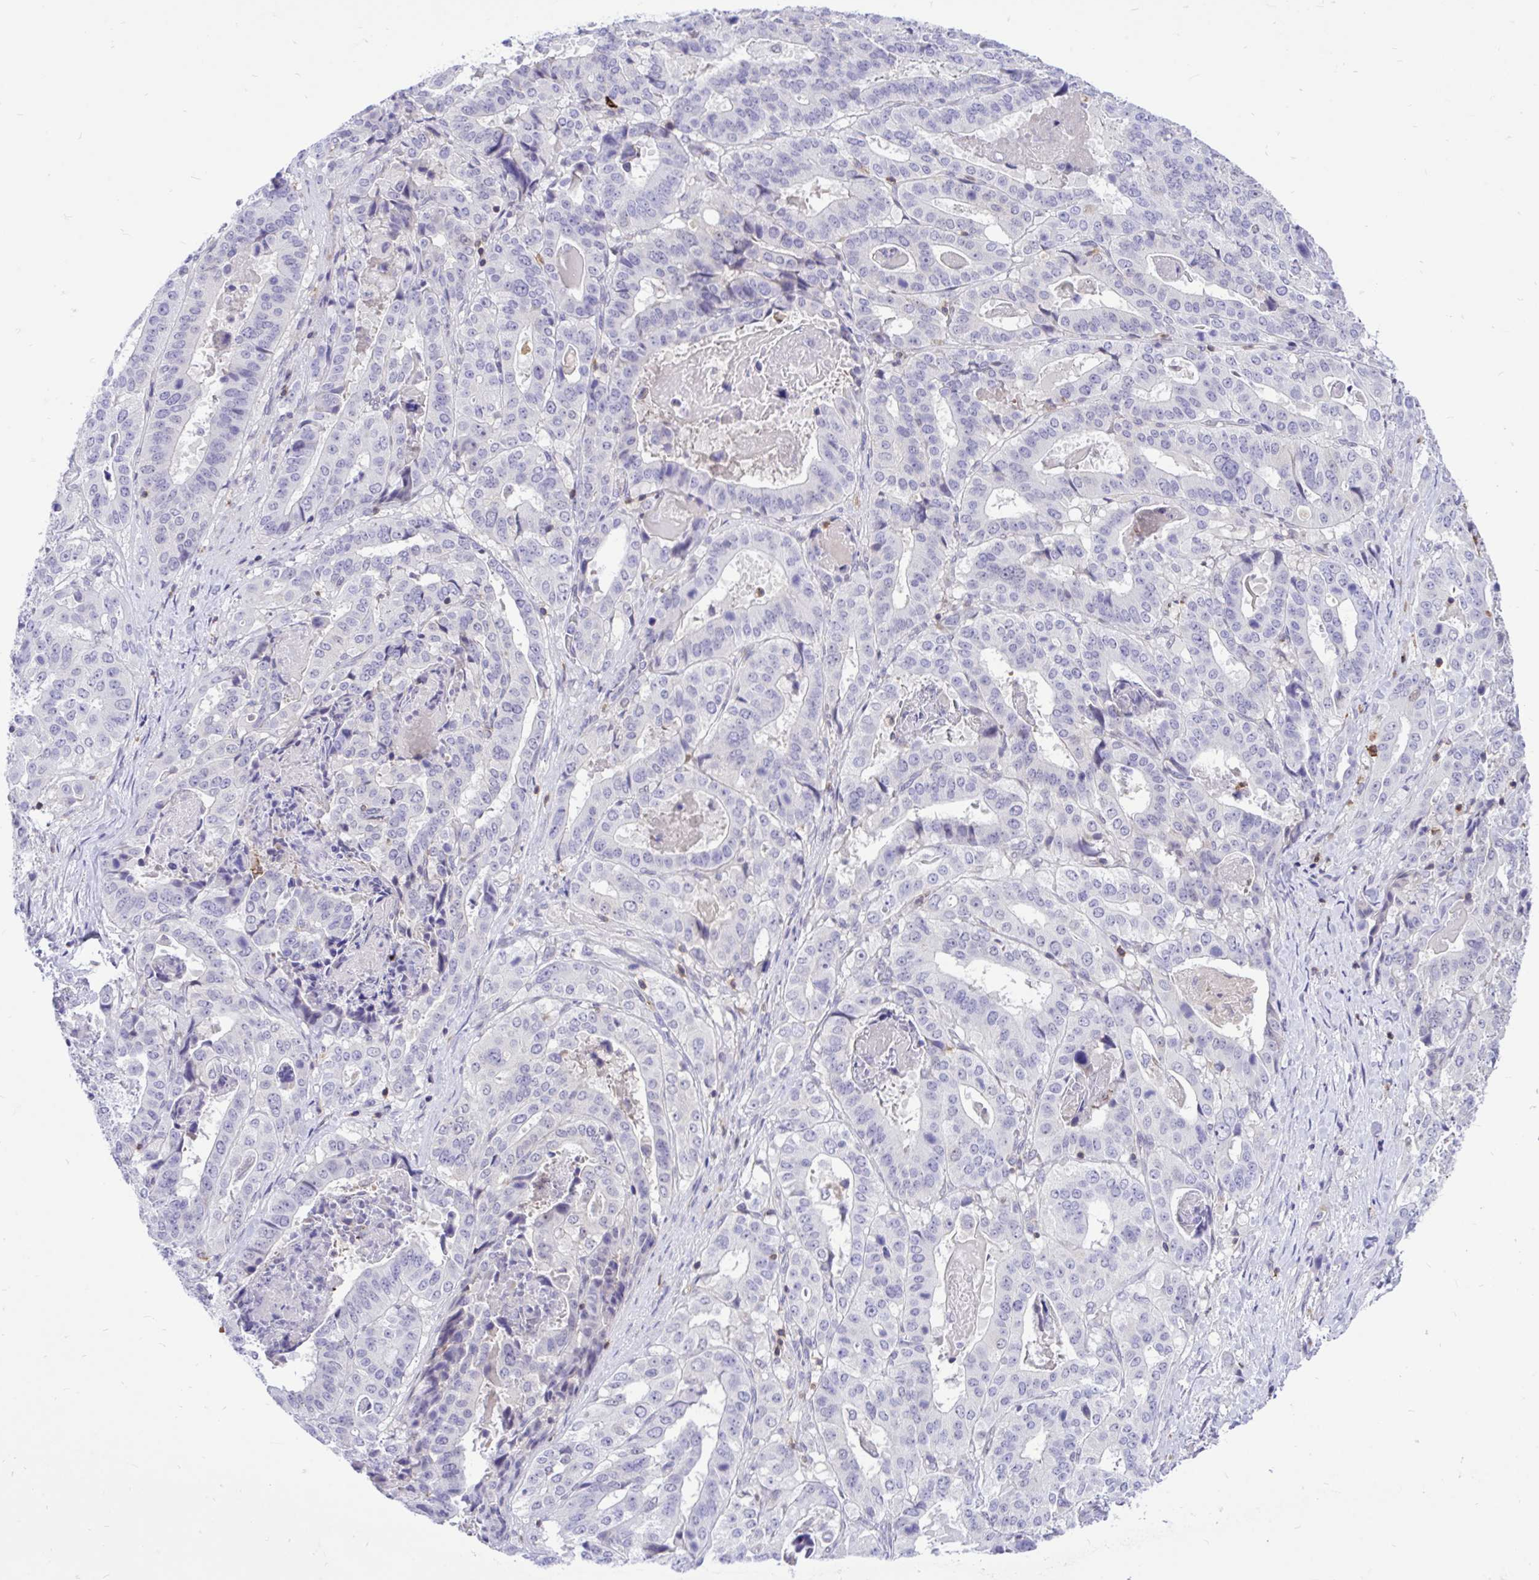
{"staining": {"intensity": "negative", "quantity": "none", "location": "none"}, "tissue": "stomach cancer", "cell_type": "Tumor cells", "image_type": "cancer", "snomed": [{"axis": "morphology", "description": "Adenocarcinoma, NOS"}, {"axis": "topography", "description": "Stomach"}], "caption": "This is an IHC histopathology image of stomach cancer (adenocarcinoma). There is no expression in tumor cells.", "gene": "CXCL8", "patient": {"sex": "male", "age": 48}}